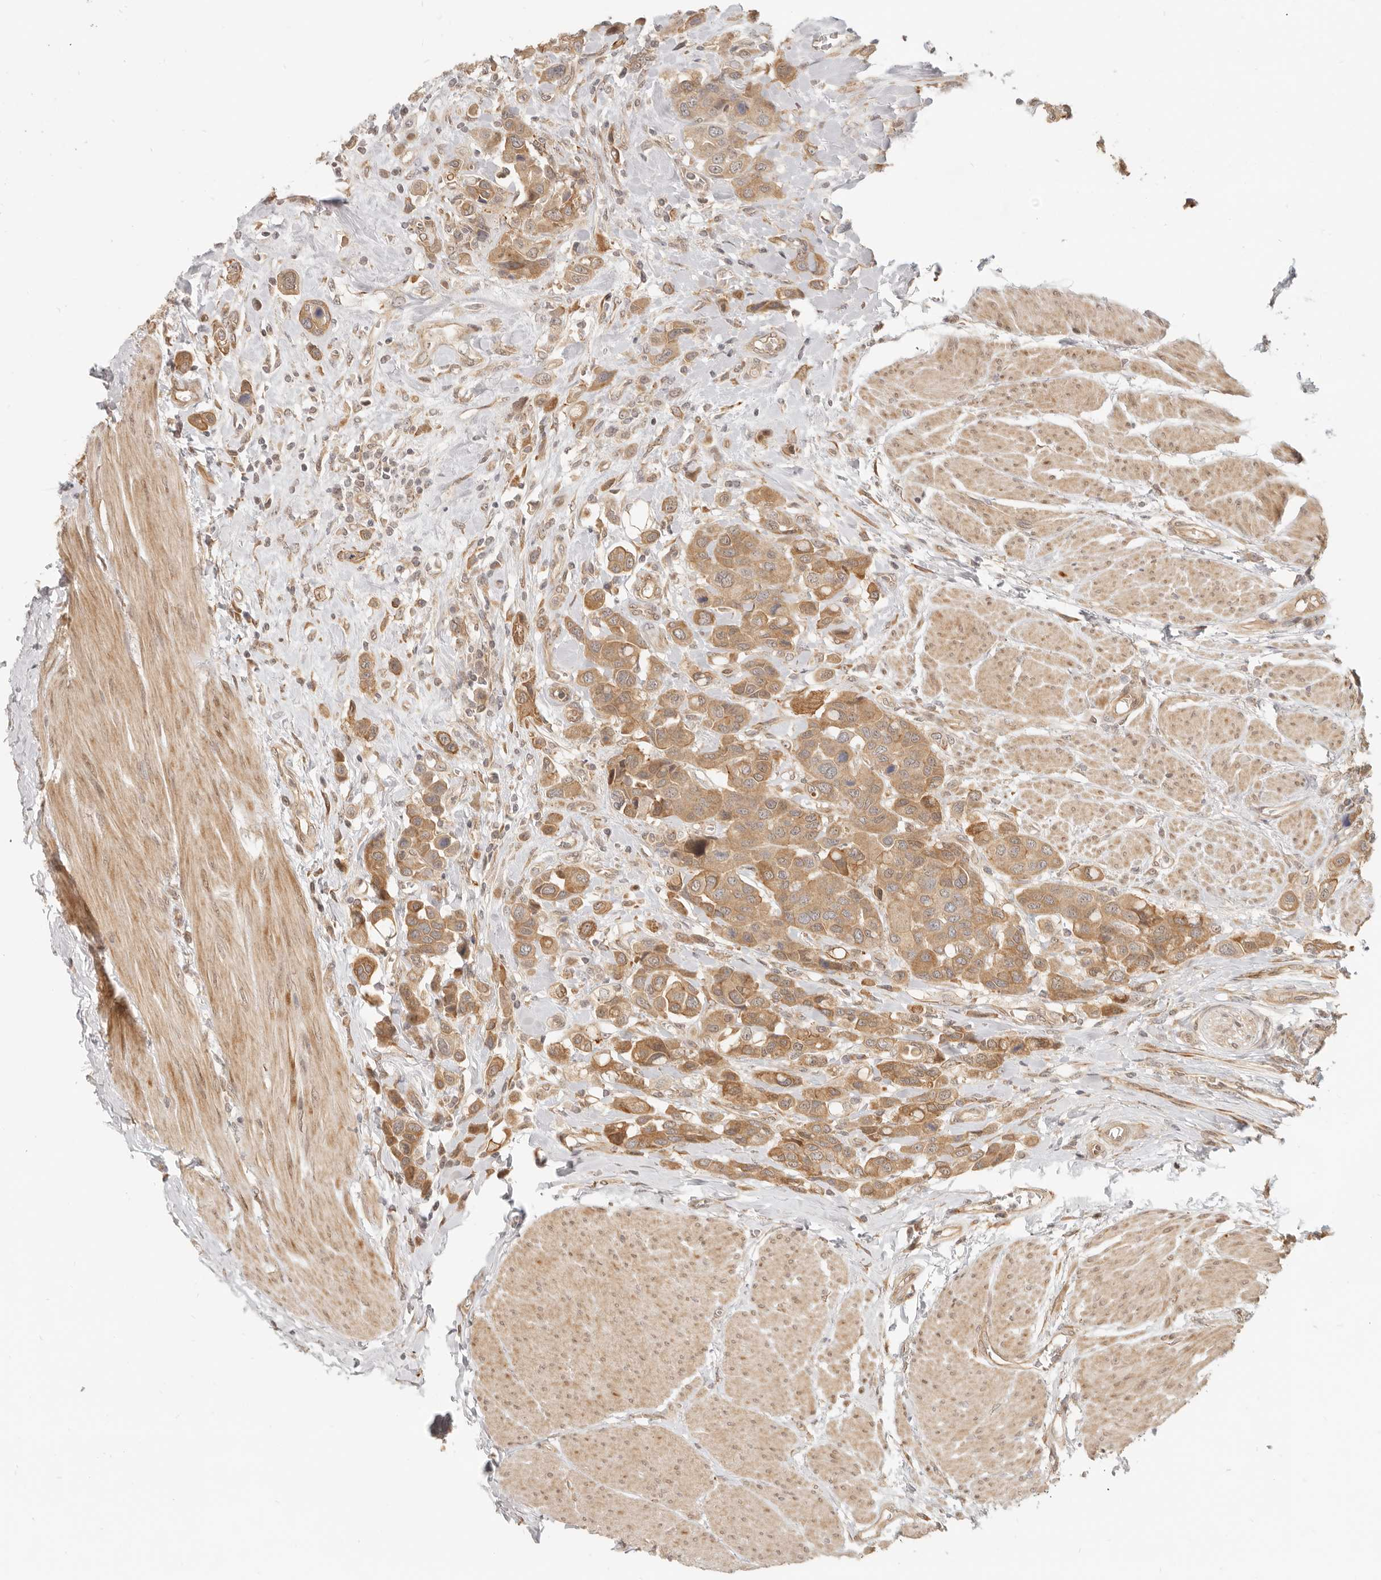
{"staining": {"intensity": "moderate", "quantity": ">75%", "location": "cytoplasmic/membranous"}, "tissue": "urothelial cancer", "cell_type": "Tumor cells", "image_type": "cancer", "snomed": [{"axis": "morphology", "description": "Urothelial carcinoma, High grade"}, {"axis": "topography", "description": "Urinary bladder"}], "caption": "Protein staining of urothelial cancer tissue demonstrates moderate cytoplasmic/membranous positivity in about >75% of tumor cells.", "gene": "TUFT1", "patient": {"sex": "male", "age": 50}}